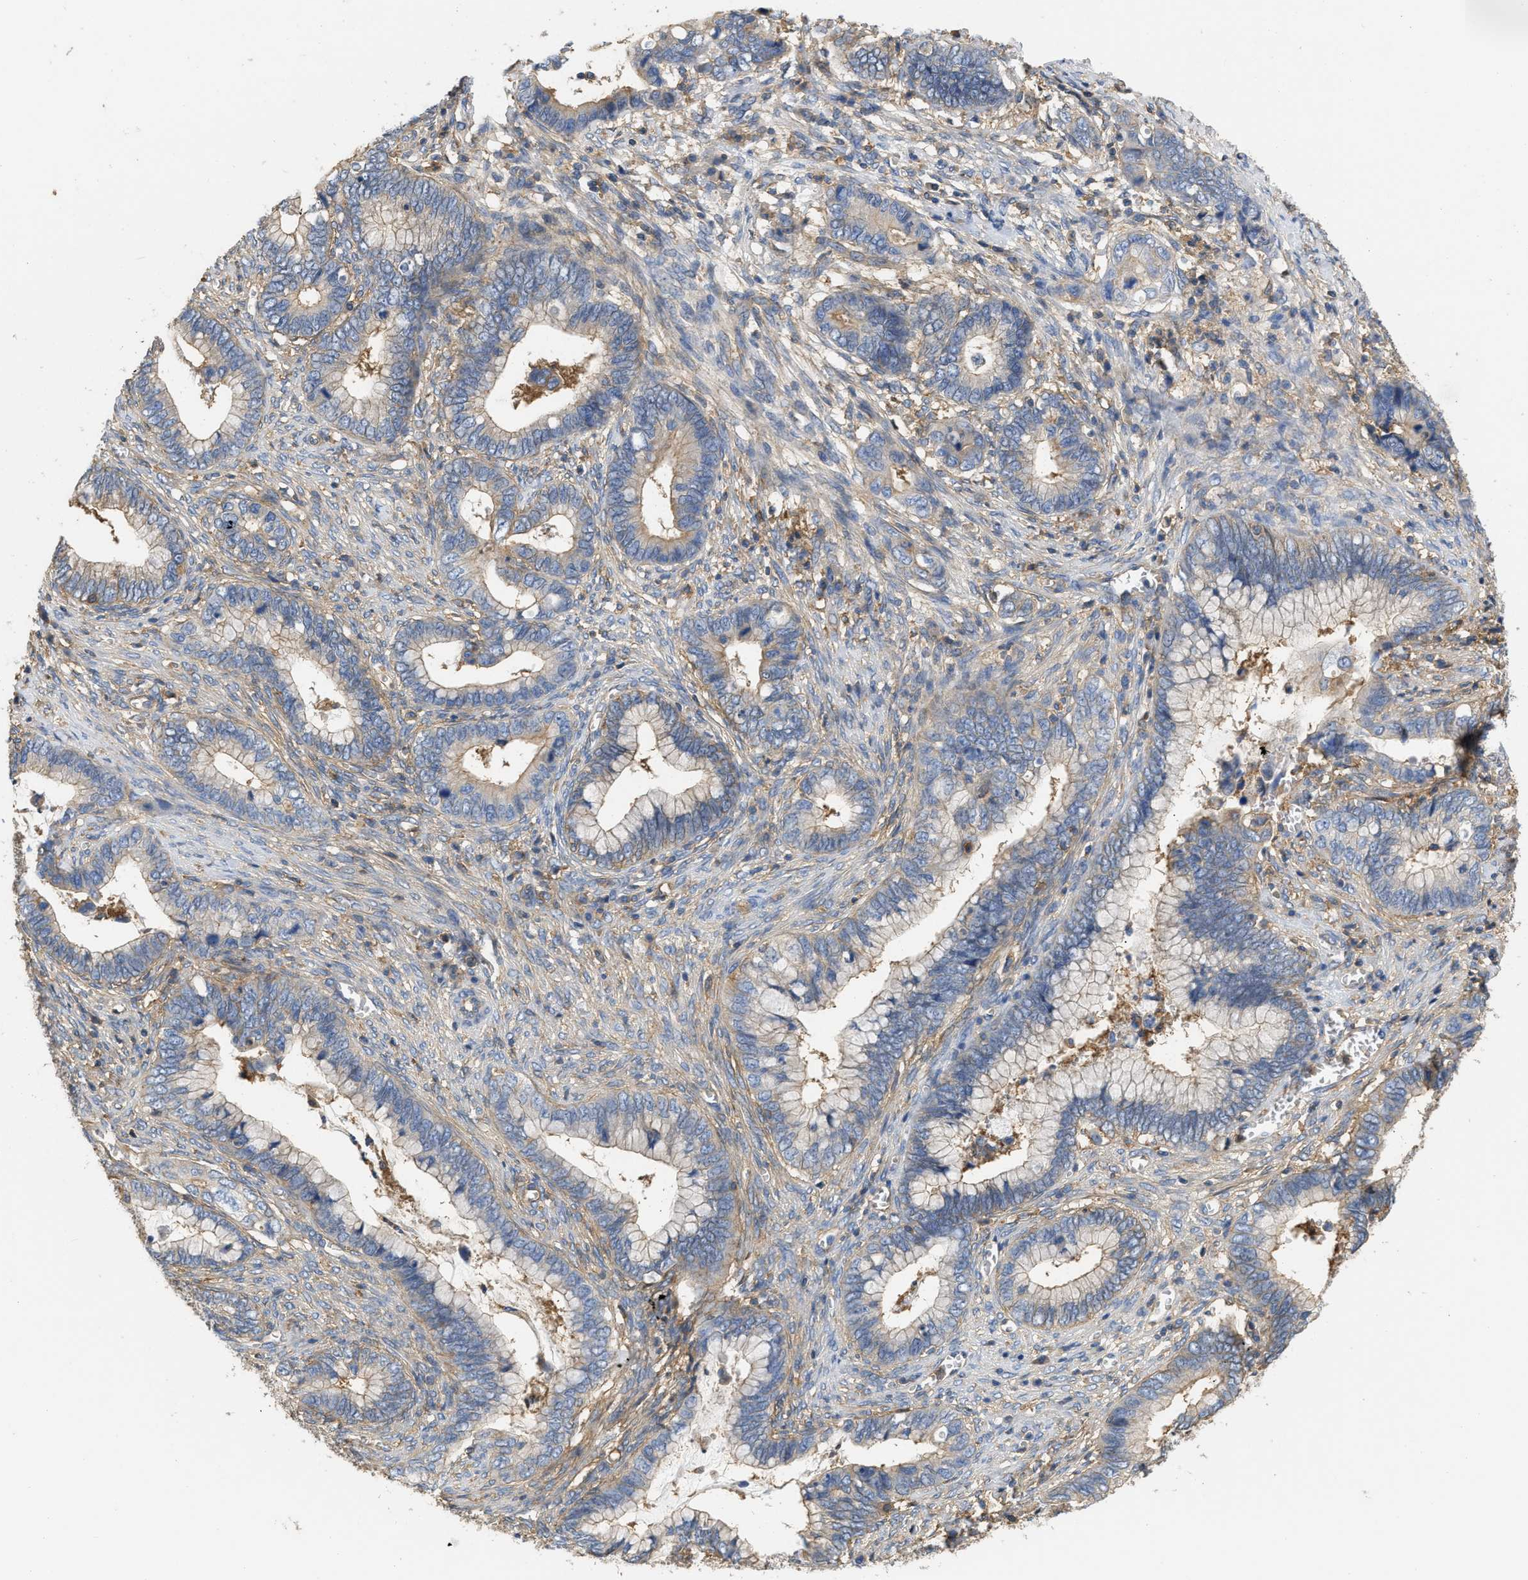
{"staining": {"intensity": "weak", "quantity": "25%-75%", "location": "cytoplasmic/membranous"}, "tissue": "cervical cancer", "cell_type": "Tumor cells", "image_type": "cancer", "snomed": [{"axis": "morphology", "description": "Adenocarcinoma, NOS"}, {"axis": "topography", "description": "Cervix"}], "caption": "Adenocarcinoma (cervical) stained with DAB (3,3'-diaminobenzidine) immunohistochemistry (IHC) shows low levels of weak cytoplasmic/membranous expression in approximately 25%-75% of tumor cells.", "gene": "GNB4", "patient": {"sex": "female", "age": 44}}